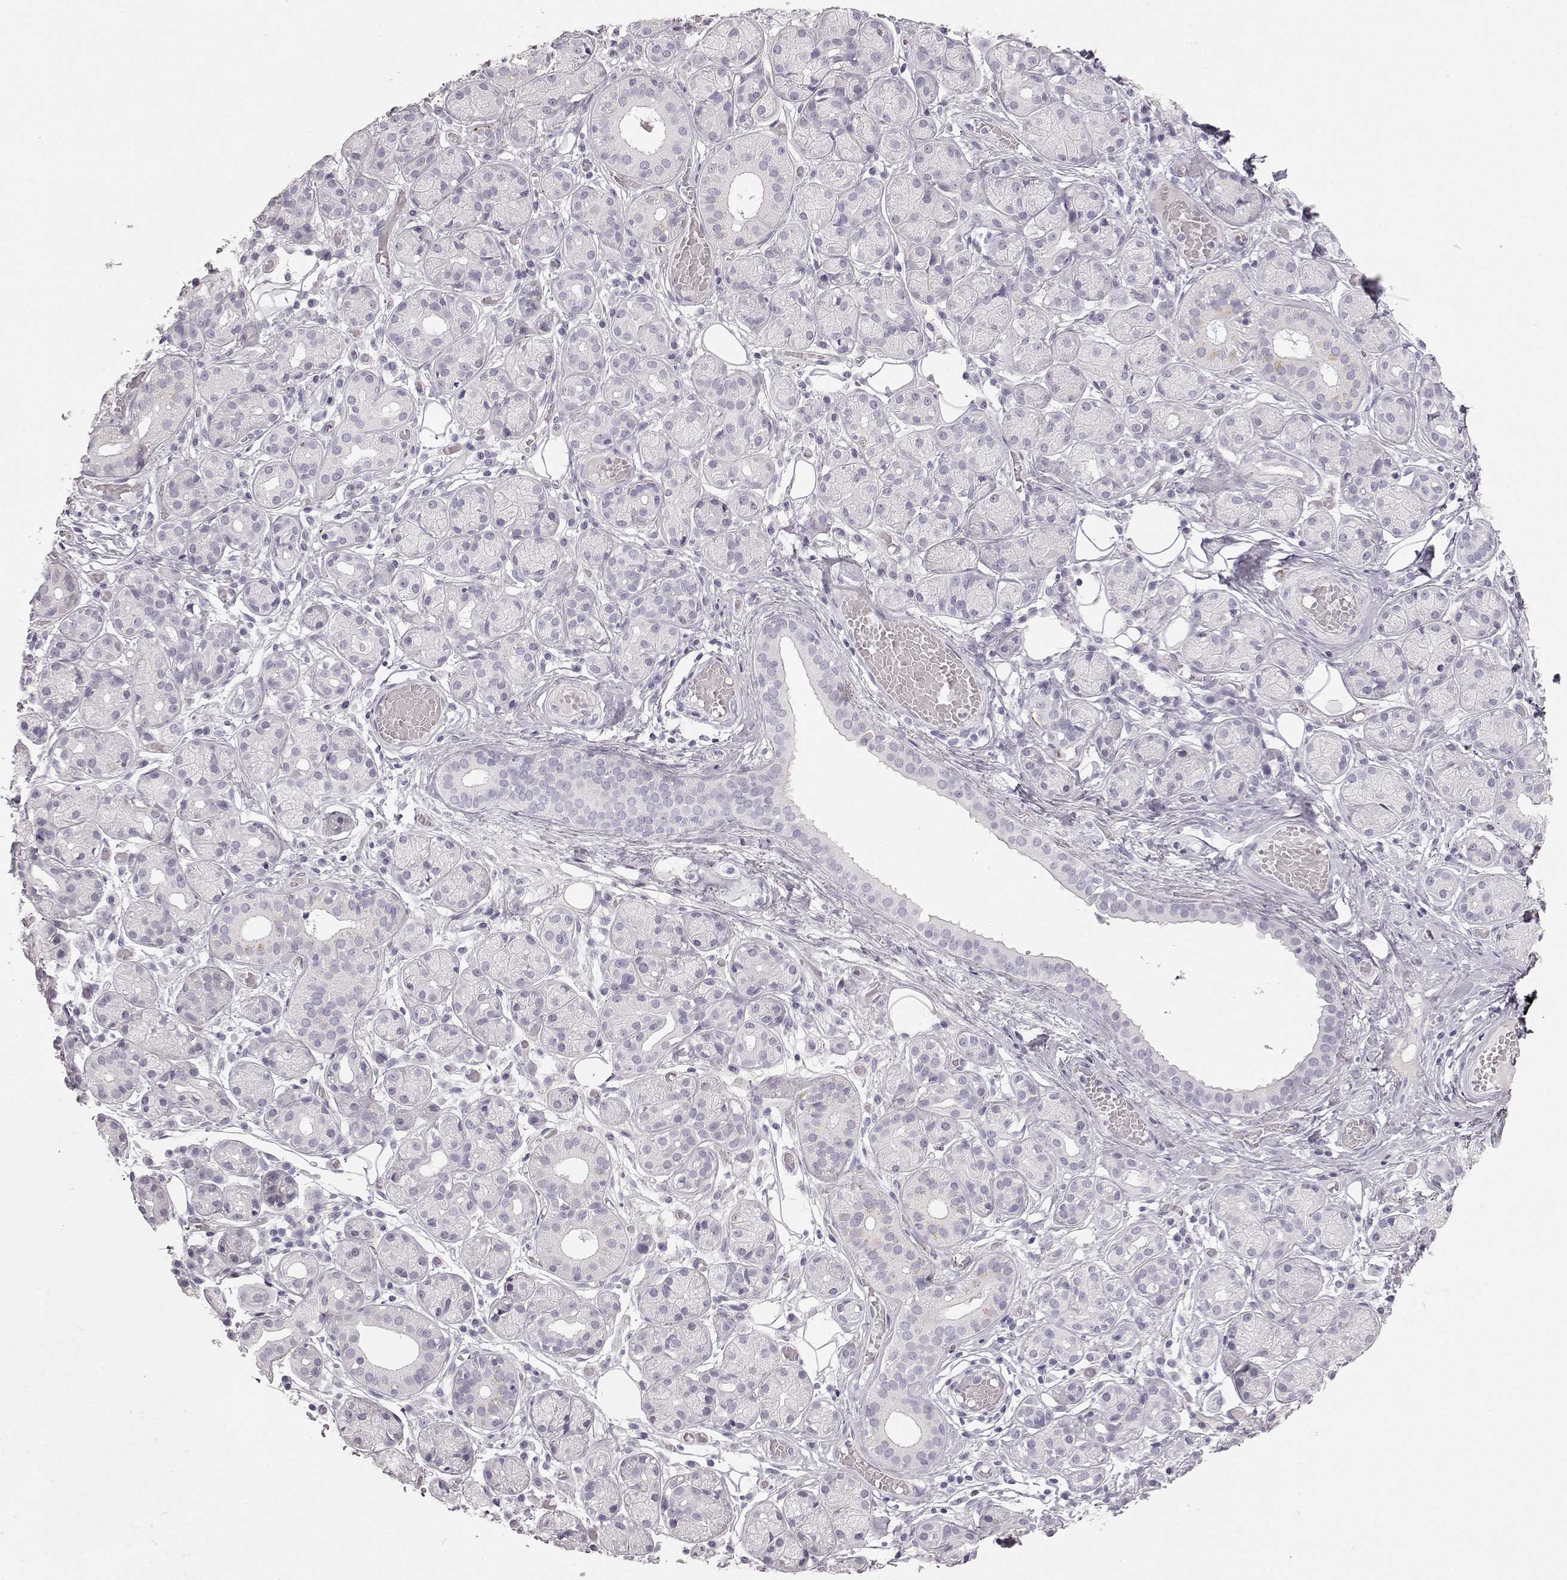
{"staining": {"intensity": "negative", "quantity": "none", "location": "none"}, "tissue": "salivary gland", "cell_type": "Glandular cells", "image_type": "normal", "snomed": [{"axis": "morphology", "description": "Normal tissue, NOS"}, {"axis": "topography", "description": "Salivary gland"}, {"axis": "topography", "description": "Peripheral nerve tissue"}], "caption": "Immunohistochemistry histopathology image of benign salivary gland: human salivary gland stained with DAB (3,3'-diaminobenzidine) exhibits no significant protein positivity in glandular cells. (Brightfield microscopy of DAB immunohistochemistry (IHC) at high magnification).", "gene": "KRTAP16", "patient": {"sex": "male", "age": 71}}